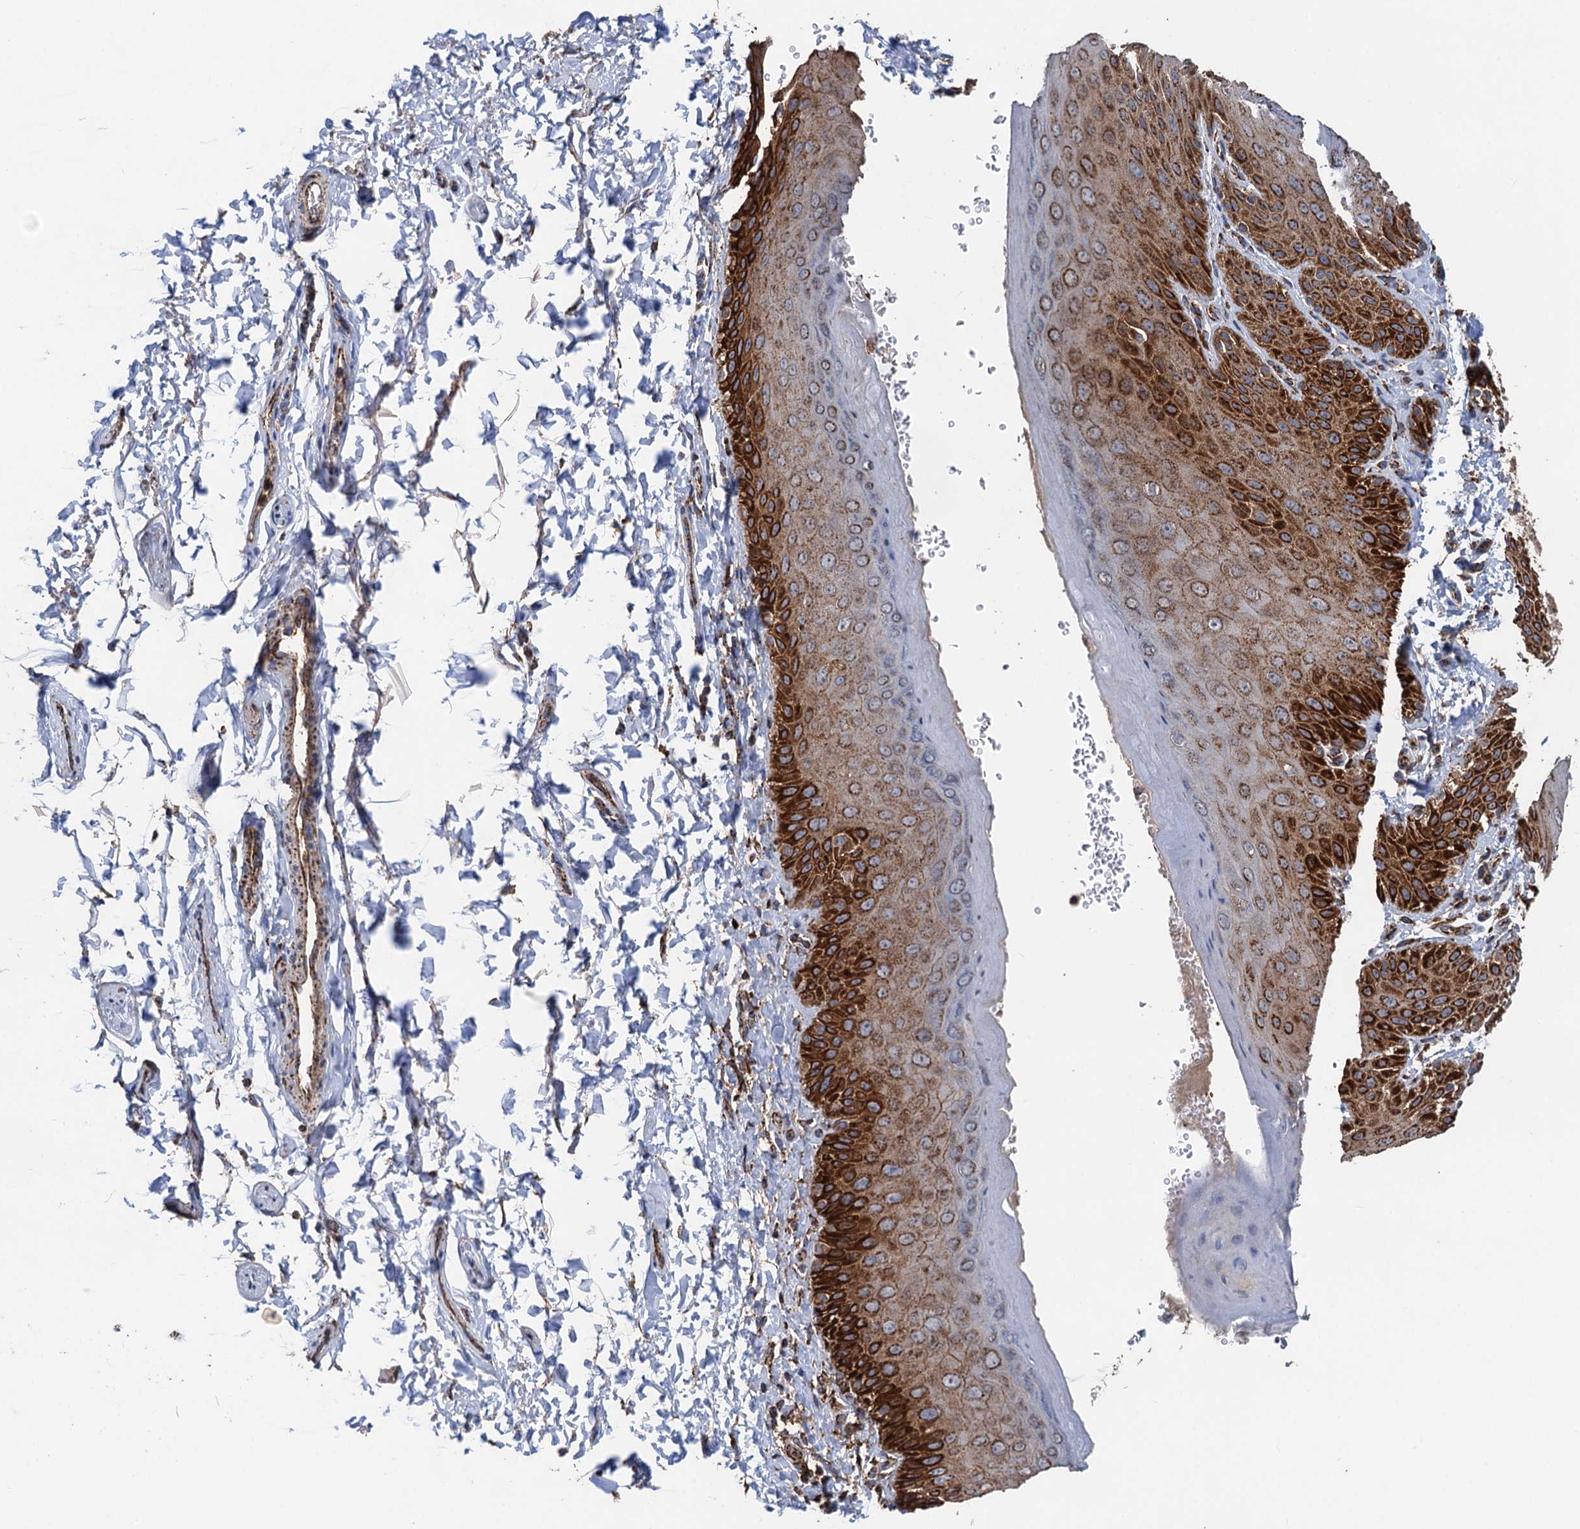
{"staining": {"intensity": "strong", "quantity": ">75%", "location": "cytoplasmic/membranous"}, "tissue": "skin", "cell_type": "Epidermal cells", "image_type": "normal", "snomed": [{"axis": "morphology", "description": "Normal tissue, NOS"}, {"axis": "topography", "description": "Anal"}], "caption": "Skin stained with a protein marker displays strong staining in epidermal cells.", "gene": "DGLUCY", "patient": {"sex": "male", "age": 44}}